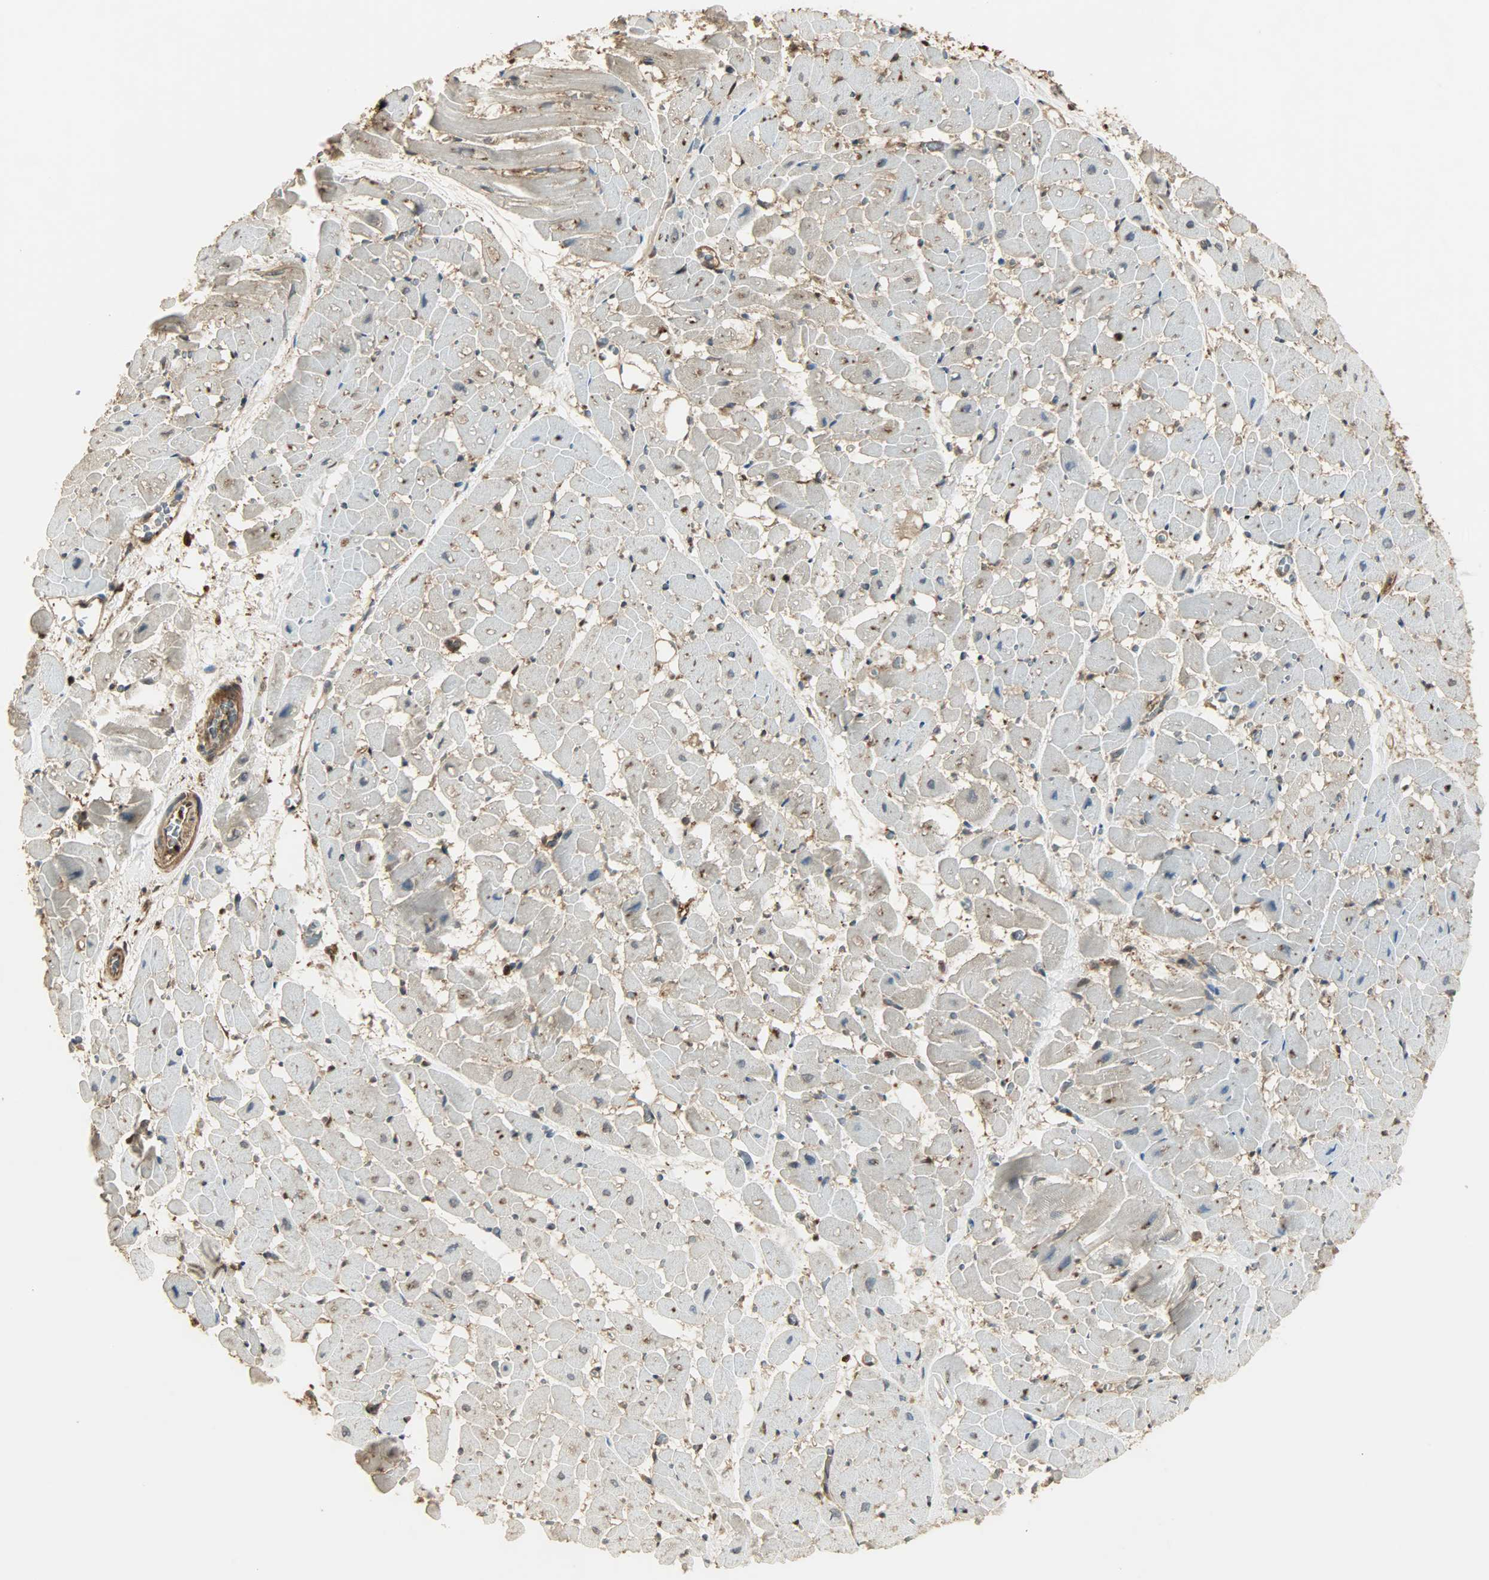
{"staining": {"intensity": "moderate", "quantity": "25%-75%", "location": "cytoplasmic/membranous"}, "tissue": "heart muscle", "cell_type": "Cardiomyocytes", "image_type": "normal", "snomed": [{"axis": "morphology", "description": "Normal tissue, NOS"}, {"axis": "topography", "description": "Heart"}], "caption": "Moderate cytoplasmic/membranous protein expression is appreciated in approximately 25%-75% of cardiomyocytes in heart muscle. (Stains: DAB in brown, nuclei in blue, Microscopy: brightfield microscopy at high magnification).", "gene": "YWHAZ", "patient": {"sex": "male", "age": 45}}